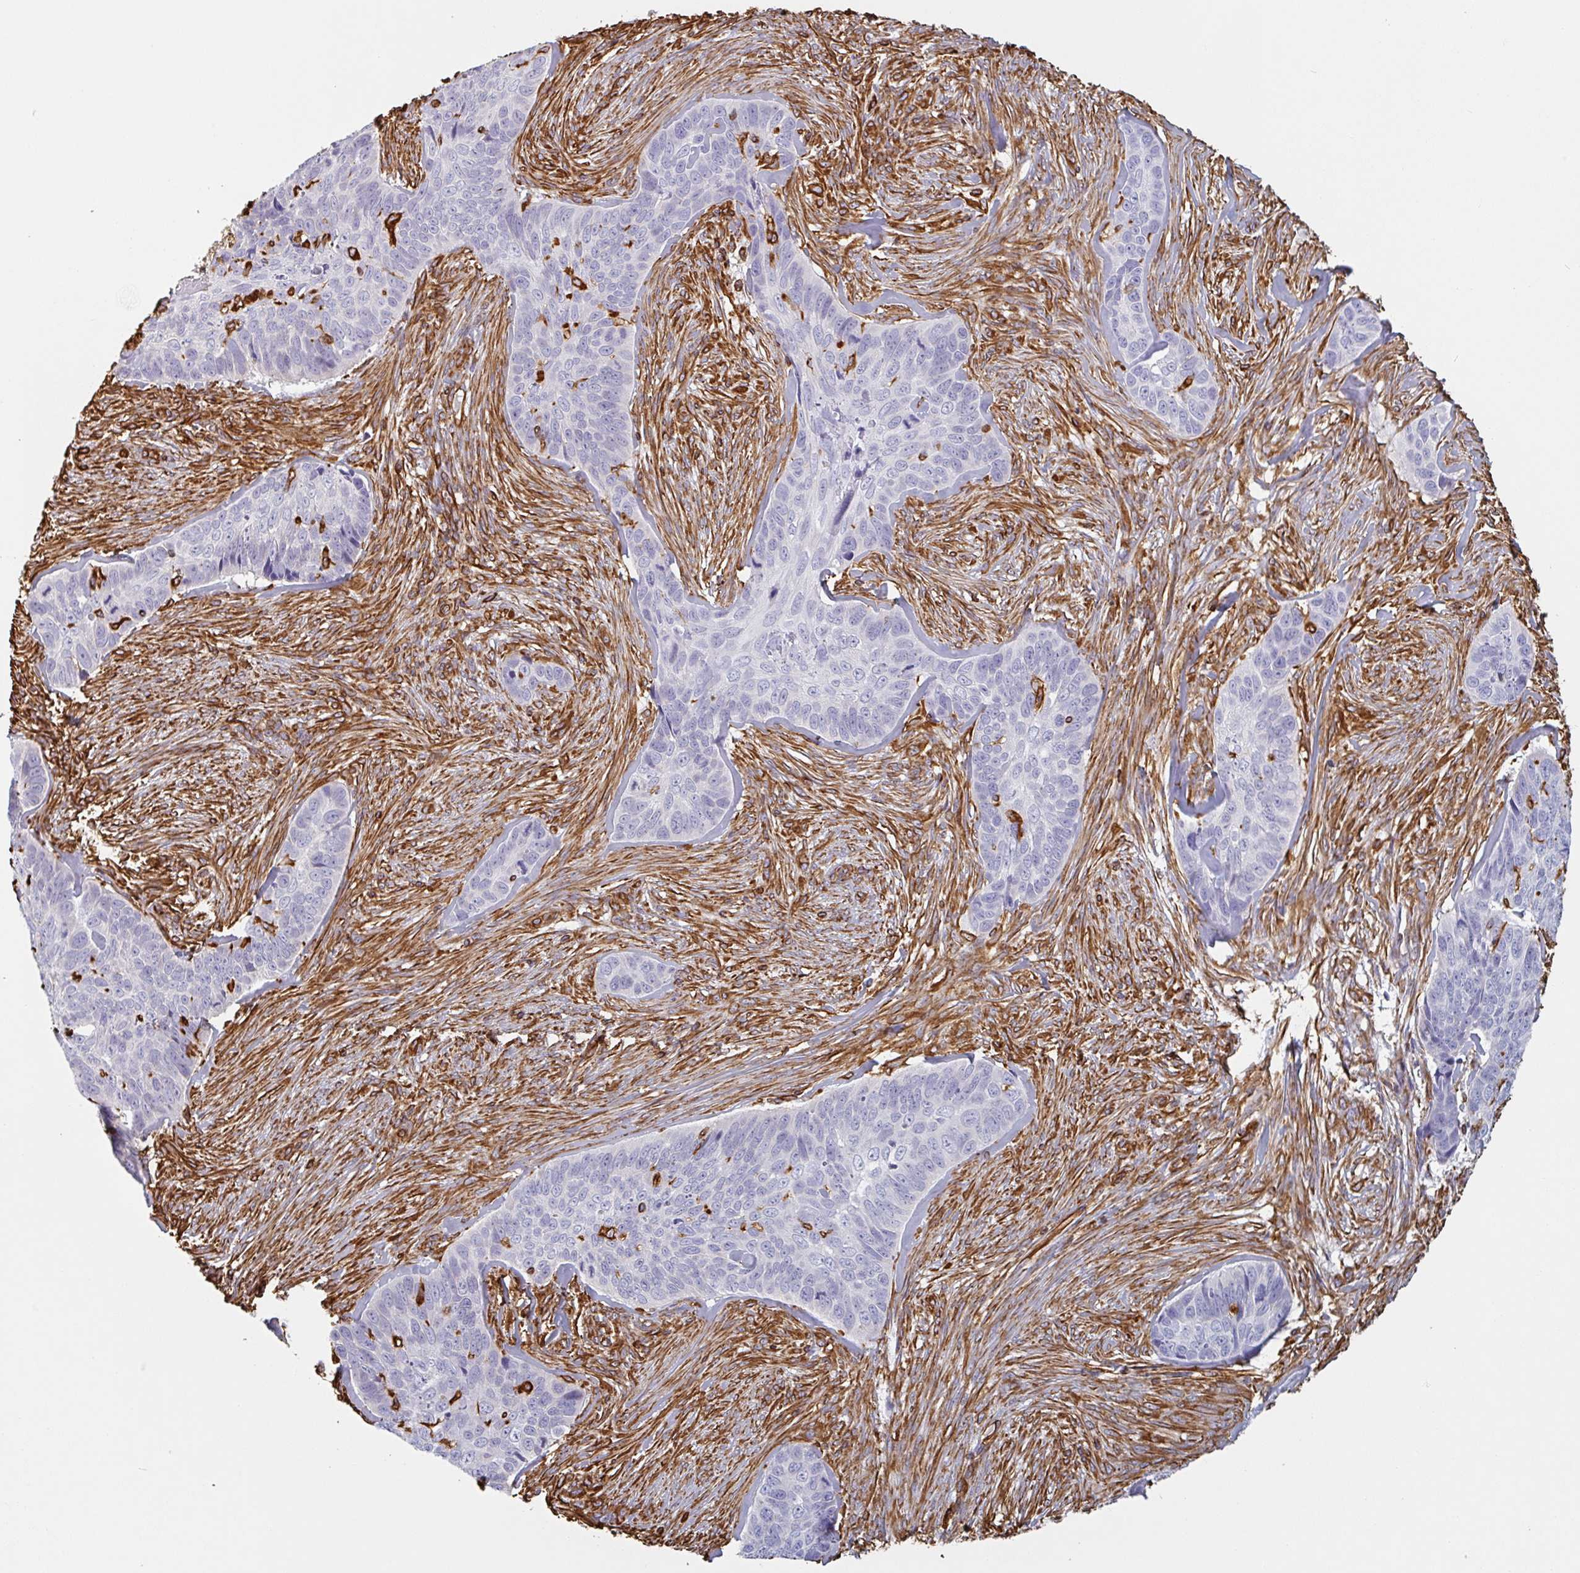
{"staining": {"intensity": "negative", "quantity": "none", "location": "none"}, "tissue": "skin cancer", "cell_type": "Tumor cells", "image_type": "cancer", "snomed": [{"axis": "morphology", "description": "Basal cell carcinoma"}, {"axis": "topography", "description": "Skin"}], "caption": "Protein analysis of basal cell carcinoma (skin) displays no significant expression in tumor cells. (Stains: DAB immunohistochemistry with hematoxylin counter stain, Microscopy: brightfield microscopy at high magnification).", "gene": "PPFIA1", "patient": {"sex": "female", "age": 82}}